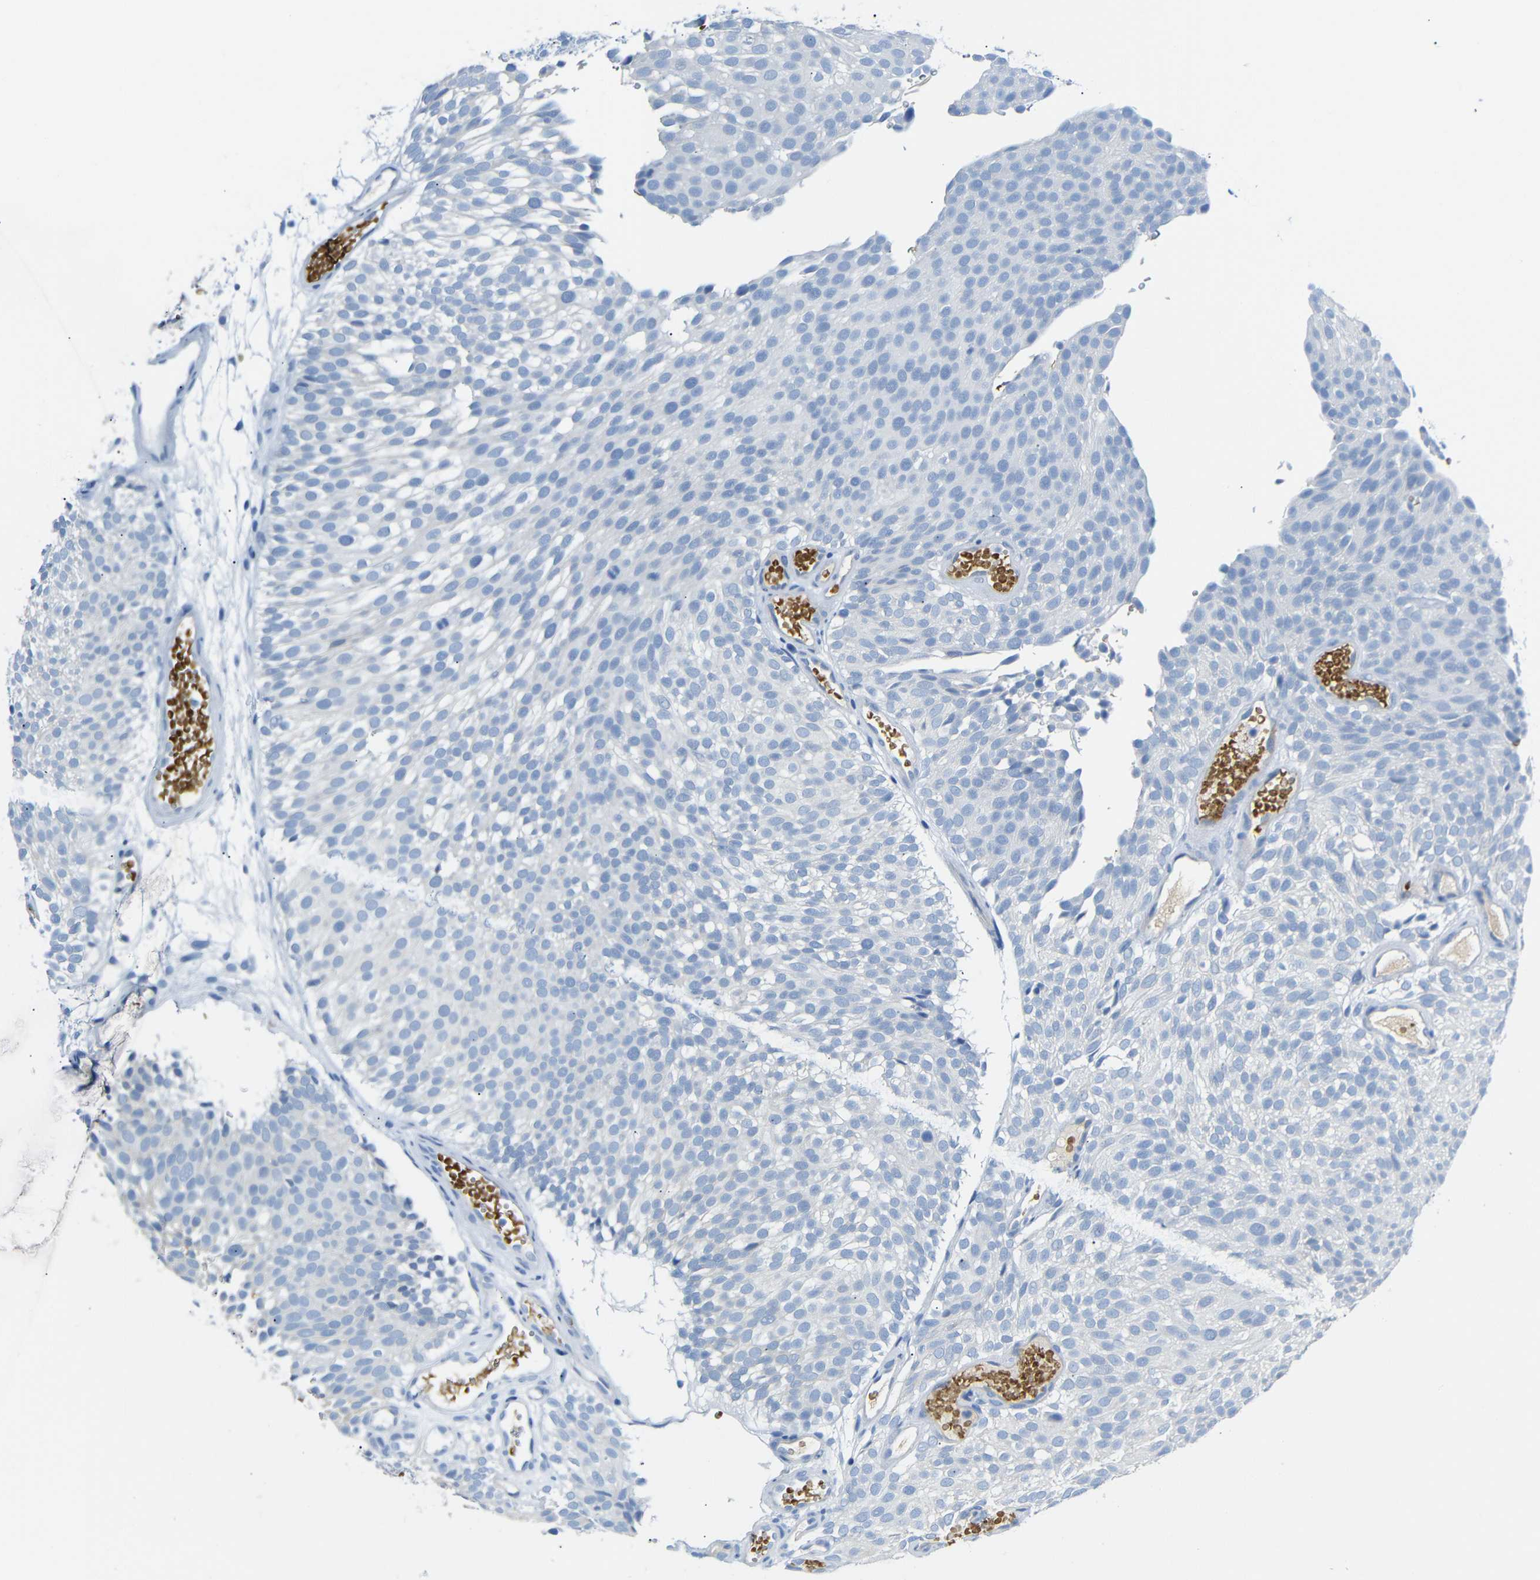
{"staining": {"intensity": "negative", "quantity": "none", "location": "none"}, "tissue": "urothelial cancer", "cell_type": "Tumor cells", "image_type": "cancer", "snomed": [{"axis": "morphology", "description": "Urothelial carcinoma, Low grade"}, {"axis": "topography", "description": "Urinary bladder"}], "caption": "This image is of urothelial carcinoma (low-grade) stained with immunohistochemistry (IHC) to label a protein in brown with the nuclei are counter-stained blue. There is no staining in tumor cells. (DAB (3,3'-diaminobenzidine) immunohistochemistry (IHC) visualized using brightfield microscopy, high magnification).", "gene": "ERVMER34-1", "patient": {"sex": "male", "age": 78}}